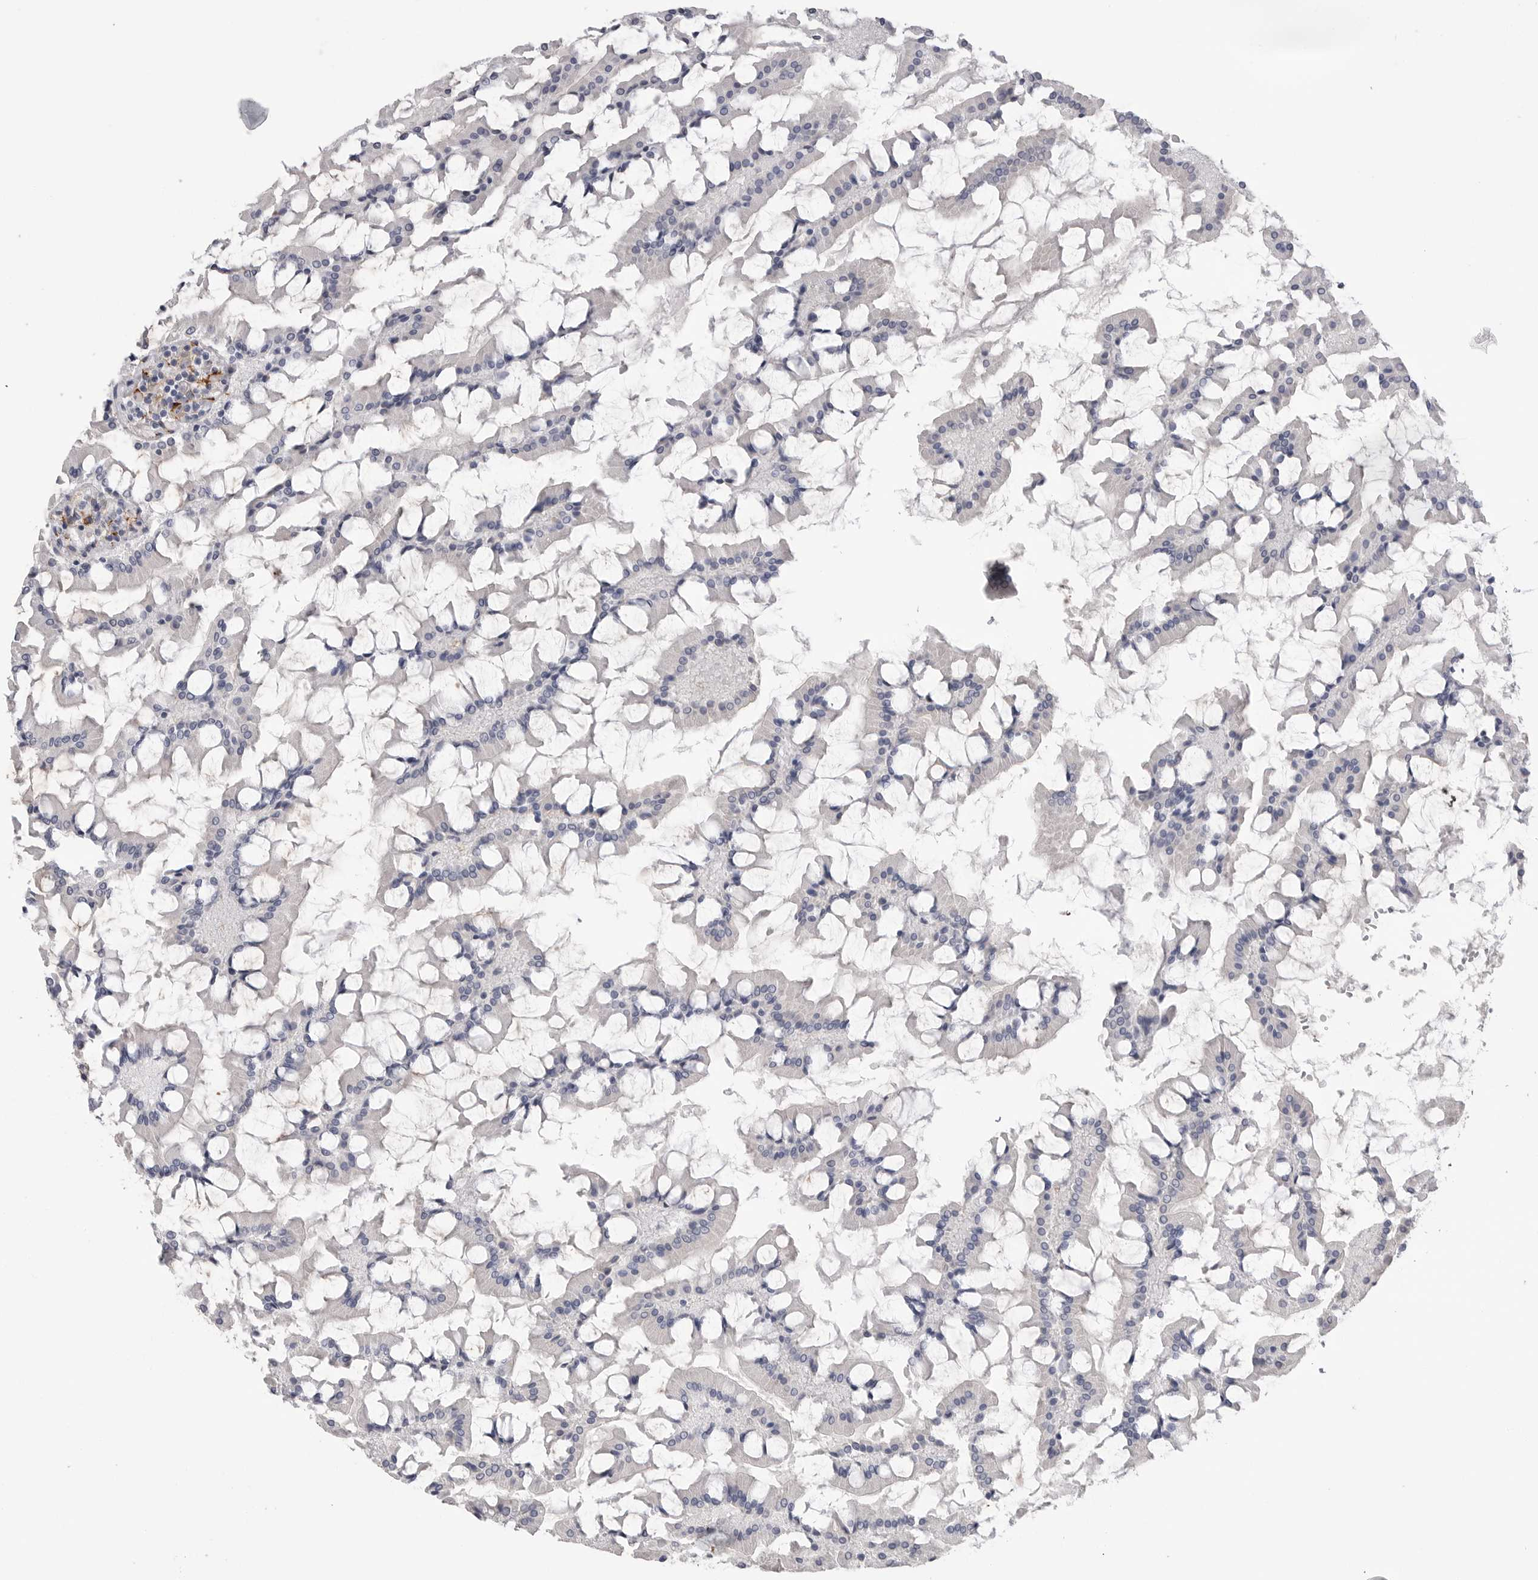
{"staining": {"intensity": "negative", "quantity": "none", "location": "none"}, "tissue": "small intestine", "cell_type": "Glandular cells", "image_type": "normal", "snomed": [{"axis": "morphology", "description": "Normal tissue, NOS"}, {"axis": "topography", "description": "Small intestine"}], "caption": "High power microscopy photomicrograph of an immunohistochemistry (IHC) micrograph of unremarkable small intestine, revealing no significant positivity in glandular cells. The staining is performed using DAB (3,3'-diaminobenzidine) brown chromogen with nuclei counter-stained in using hematoxylin.", "gene": "AKAP12", "patient": {"sex": "male", "age": 41}}